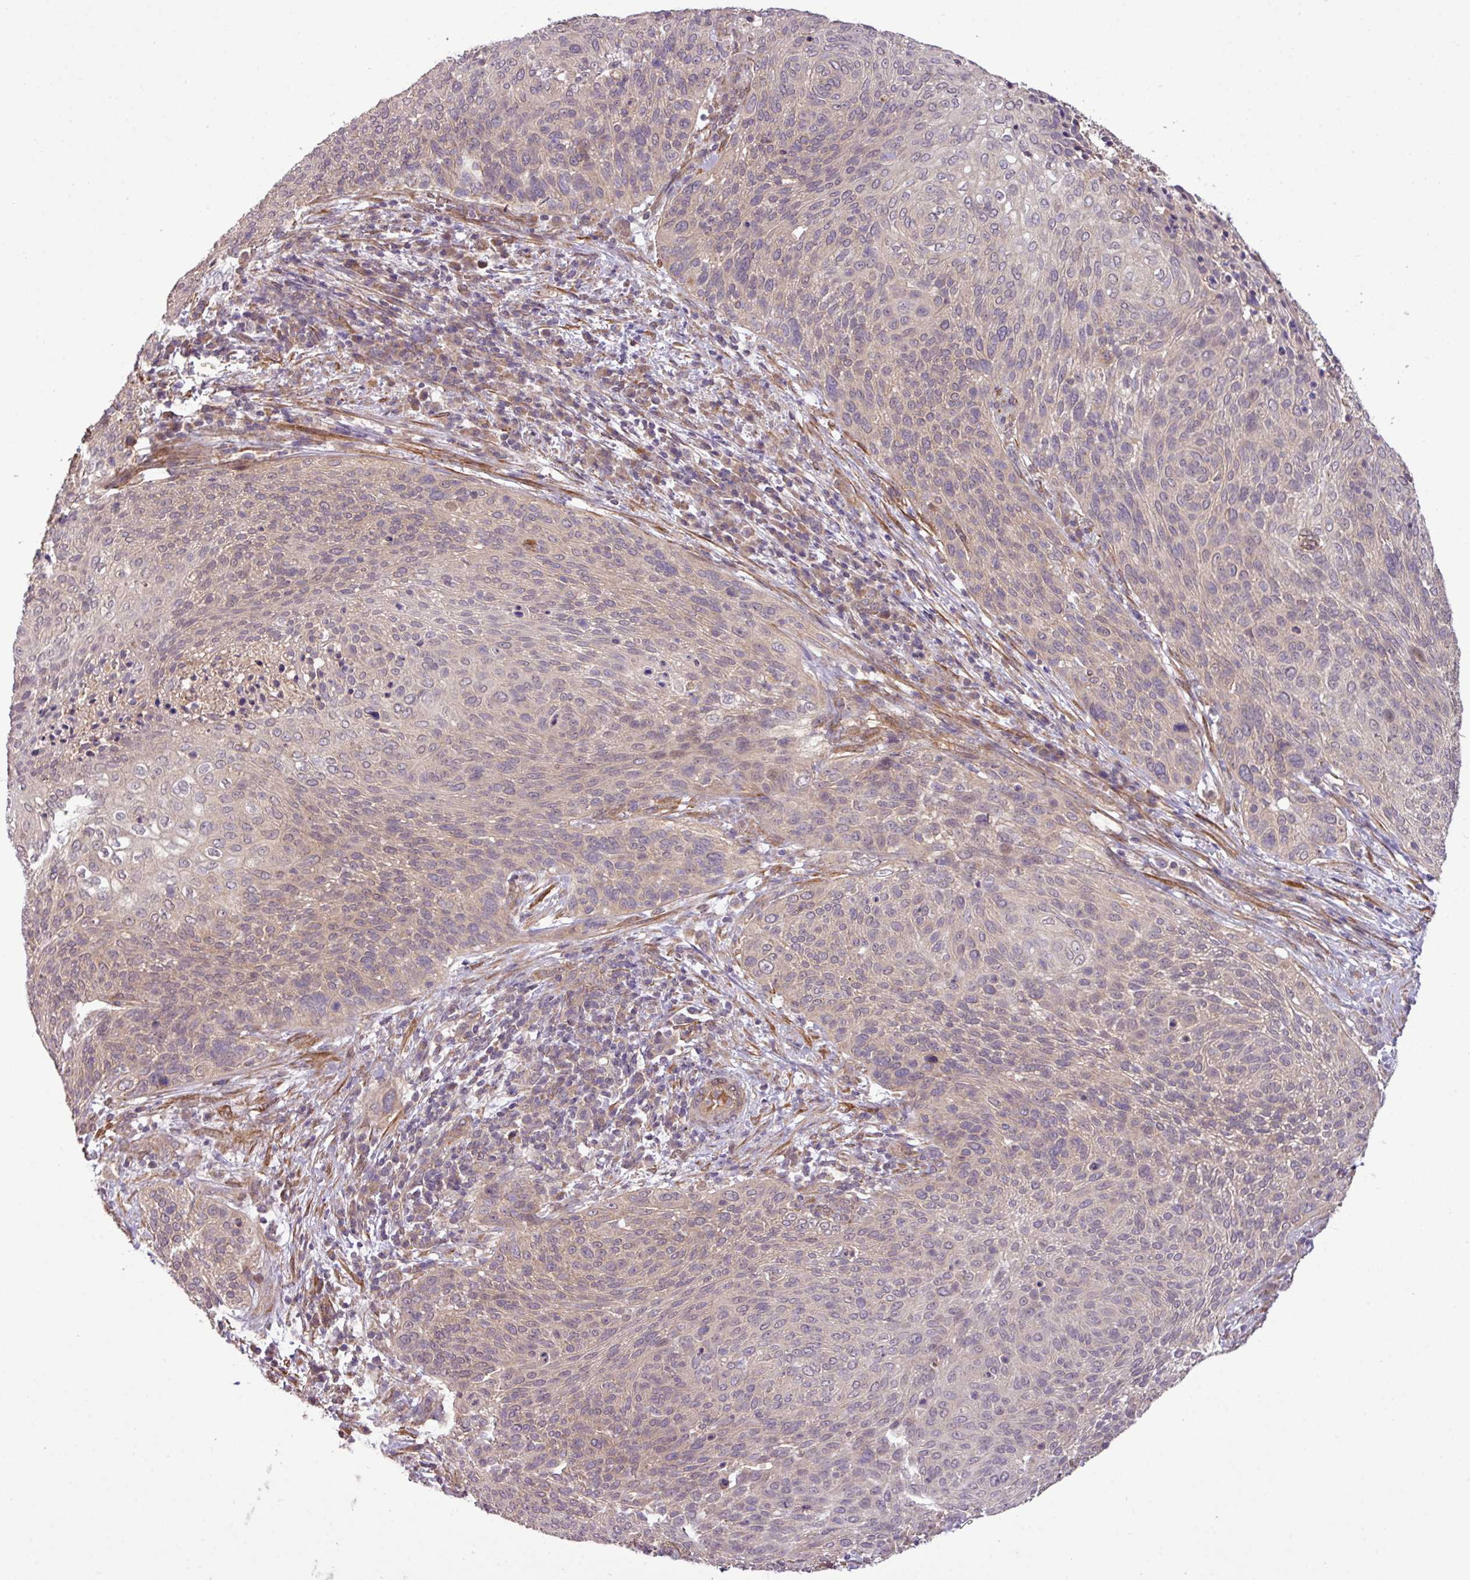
{"staining": {"intensity": "weak", "quantity": "25%-75%", "location": "cytoplasmic/membranous,nuclear"}, "tissue": "cervical cancer", "cell_type": "Tumor cells", "image_type": "cancer", "snomed": [{"axis": "morphology", "description": "Squamous cell carcinoma, NOS"}, {"axis": "topography", "description": "Cervix"}], "caption": "Cervical cancer (squamous cell carcinoma) stained with immunohistochemistry demonstrates weak cytoplasmic/membranous and nuclear staining in approximately 25%-75% of tumor cells. (Brightfield microscopy of DAB IHC at high magnification).", "gene": "XIAP", "patient": {"sex": "female", "age": 31}}